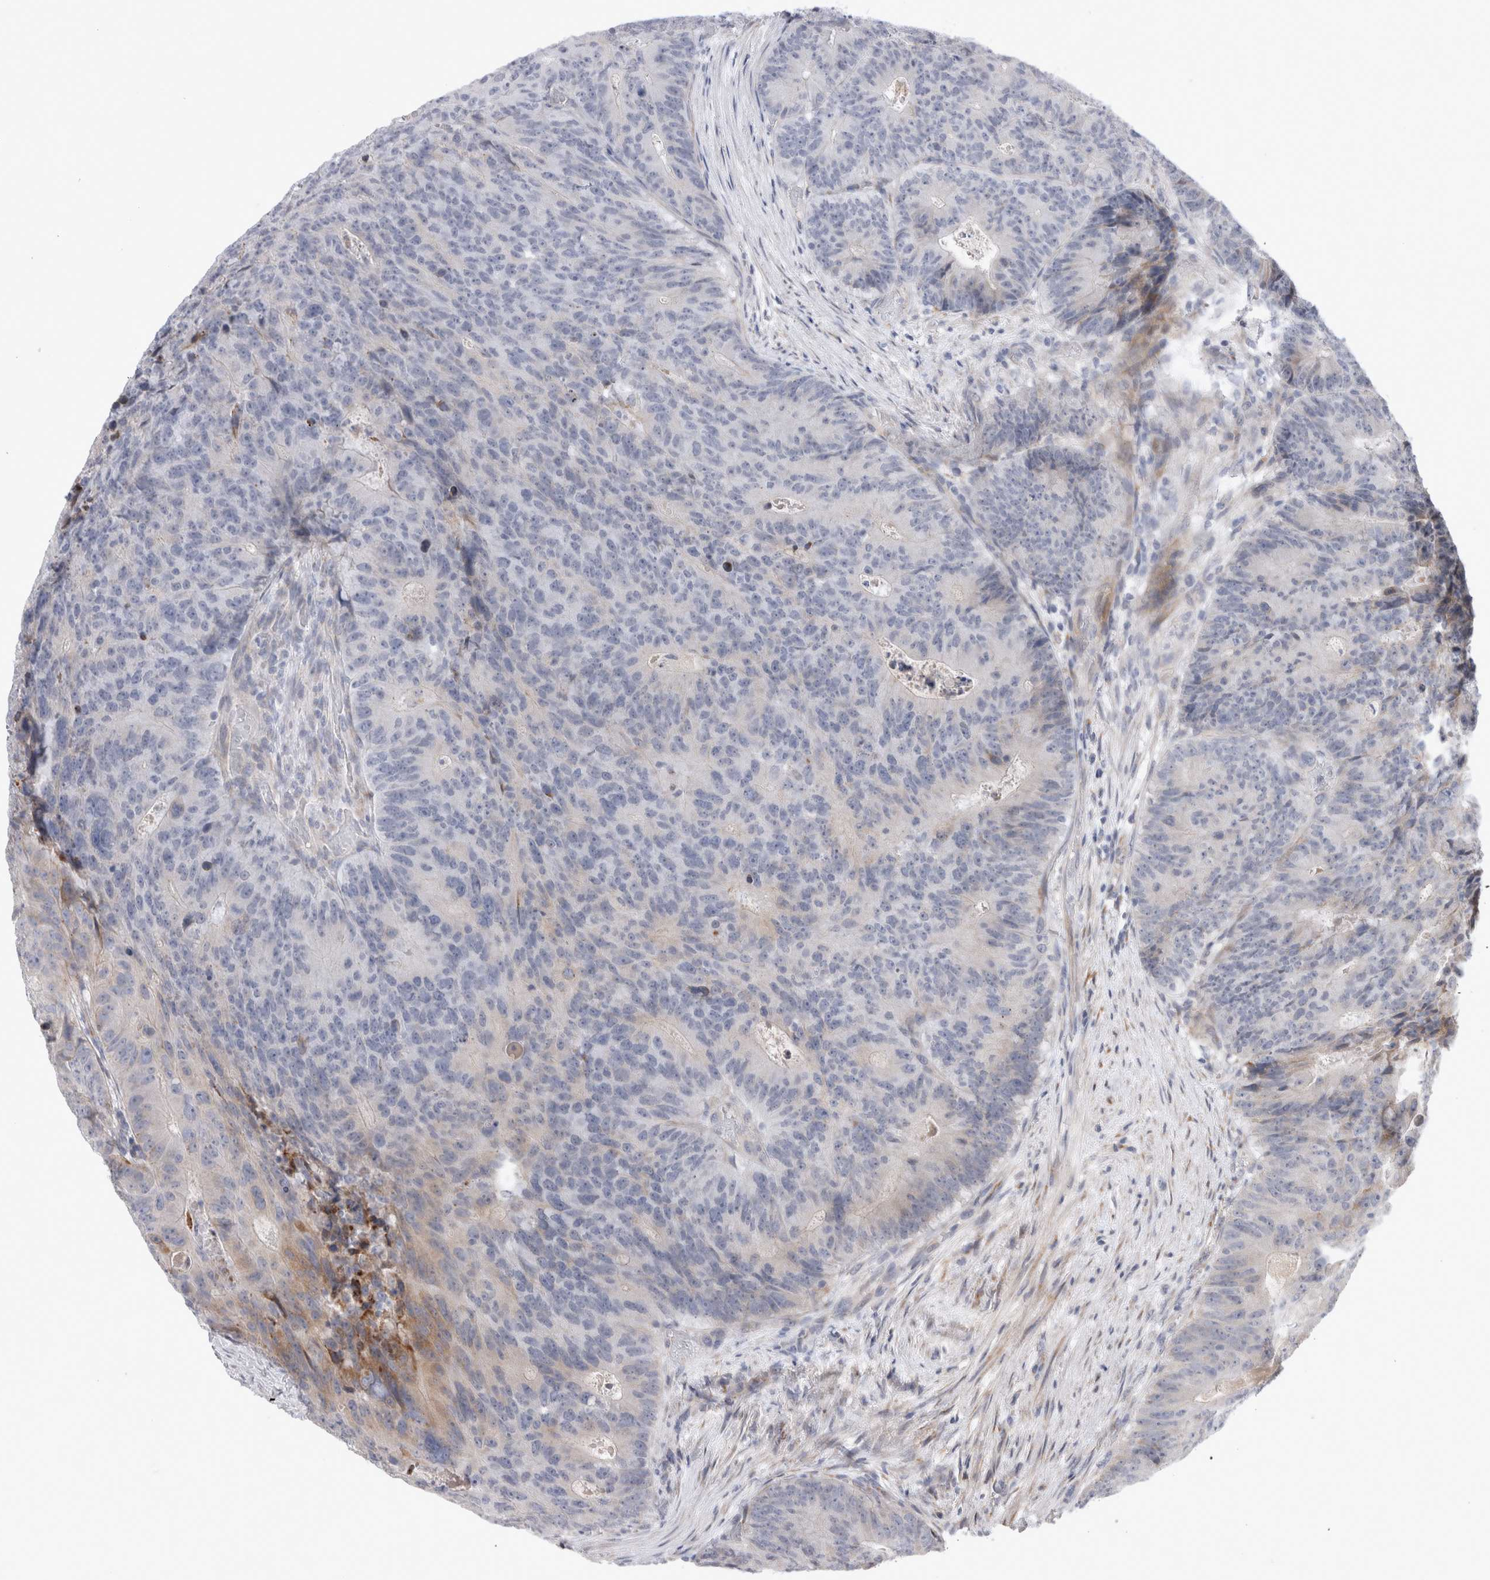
{"staining": {"intensity": "weak", "quantity": "<25%", "location": "cytoplasmic/membranous"}, "tissue": "colorectal cancer", "cell_type": "Tumor cells", "image_type": "cancer", "snomed": [{"axis": "morphology", "description": "Adenocarcinoma, NOS"}, {"axis": "topography", "description": "Colon"}], "caption": "High magnification brightfield microscopy of adenocarcinoma (colorectal) stained with DAB (3,3'-diaminobenzidine) (brown) and counterstained with hematoxylin (blue): tumor cells show no significant staining.", "gene": "TRMT9B", "patient": {"sex": "male", "age": 87}}